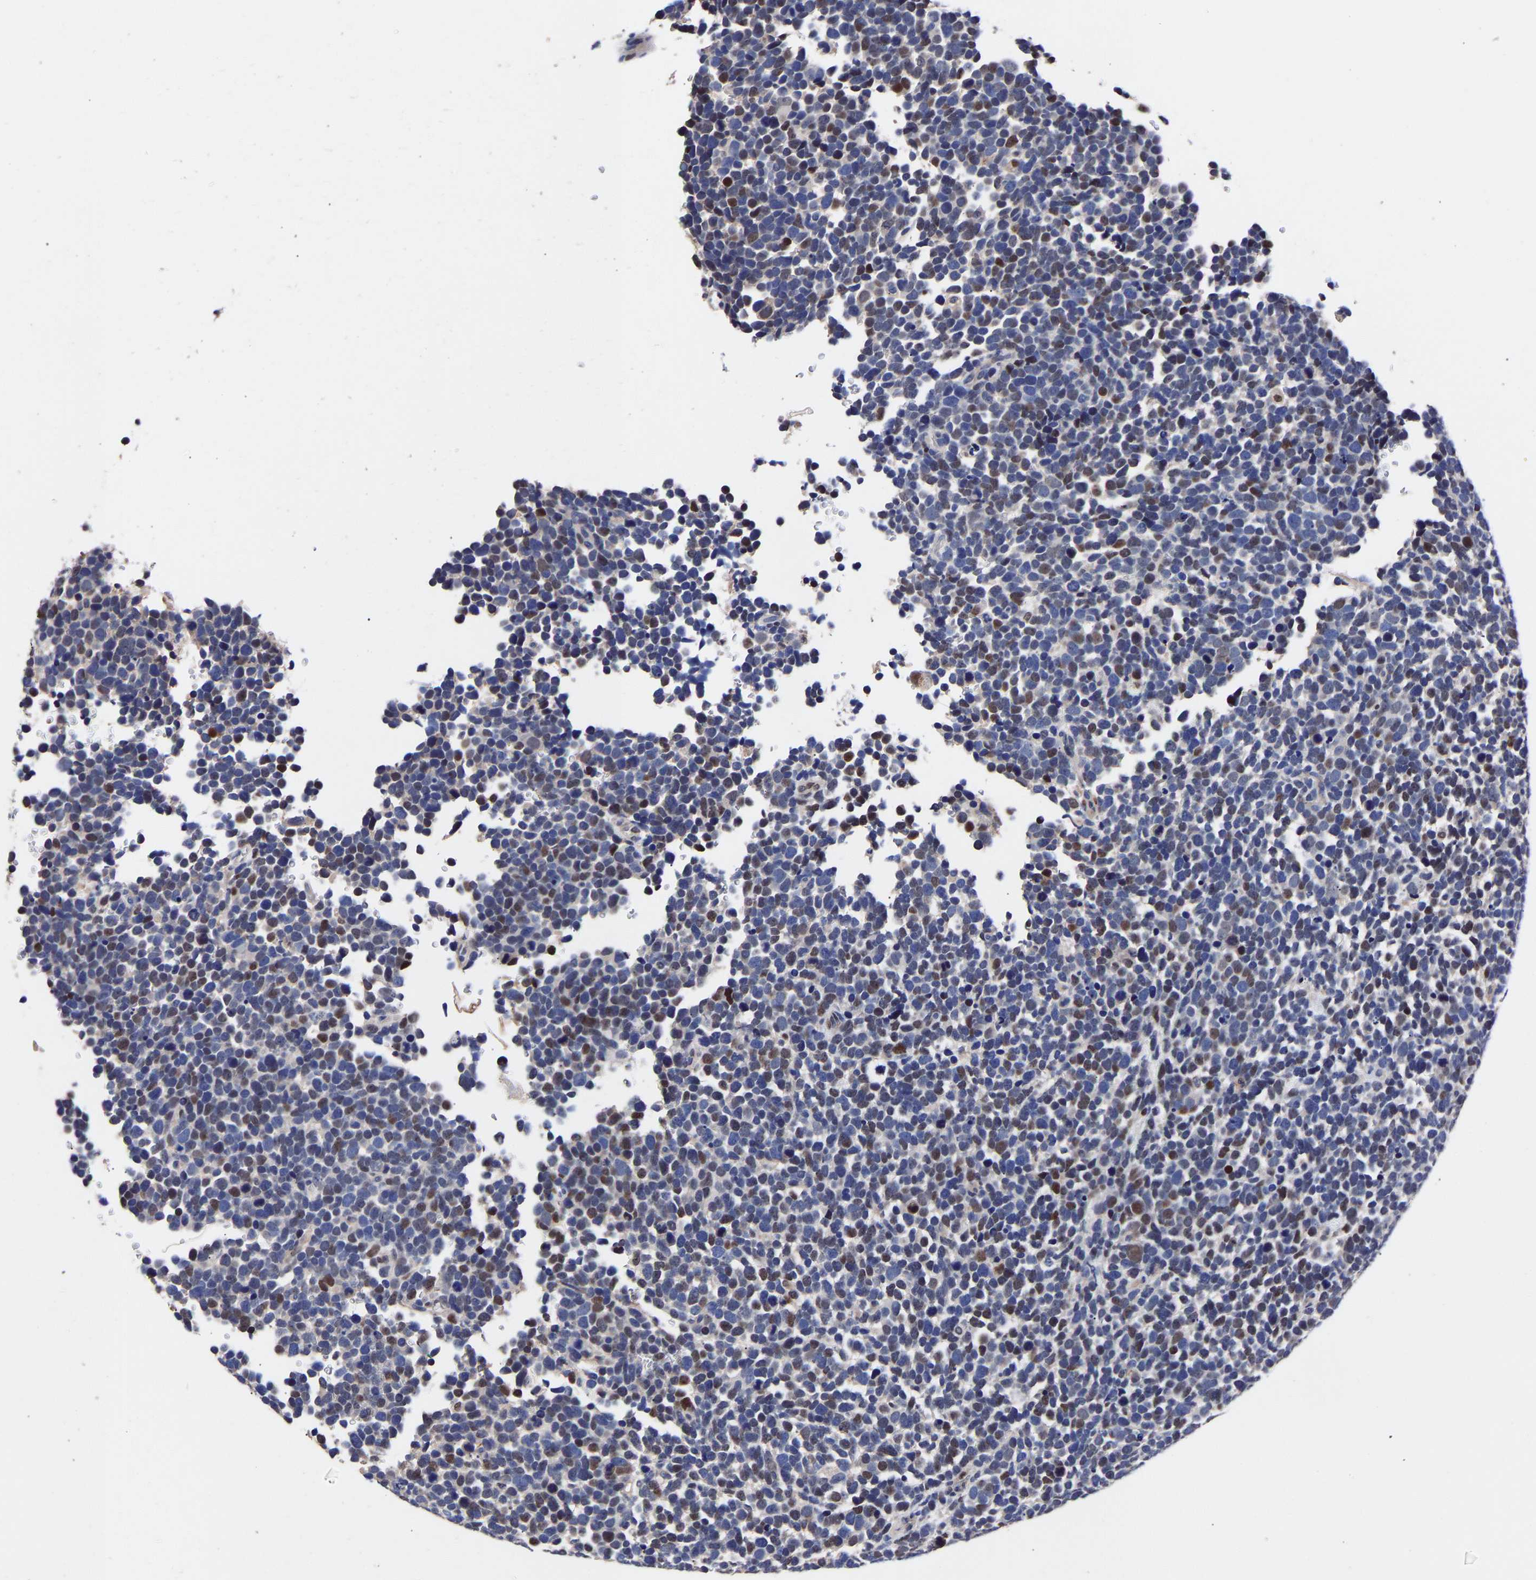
{"staining": {"intensity": "moderate", "quantity": "<25%", "location": "nuclear"}, "tissue": "urothelial cancer", "cell_type": "Tumor cells", "image_type": "cancer", "snomed": [{"axis": "morphology", "description": "Urothelial carcinoma, High grade"}, {"axis": "topography", "description": "Urinary bladder"}], "caption": "Human urothelial carcinoma (high-grade) stained for a protein (brown) reveals moderate nuclear positive positivity in about <25% of tumor cells.", "gene": "SEM1", "patient": {"sex": "female", "age": 82}}